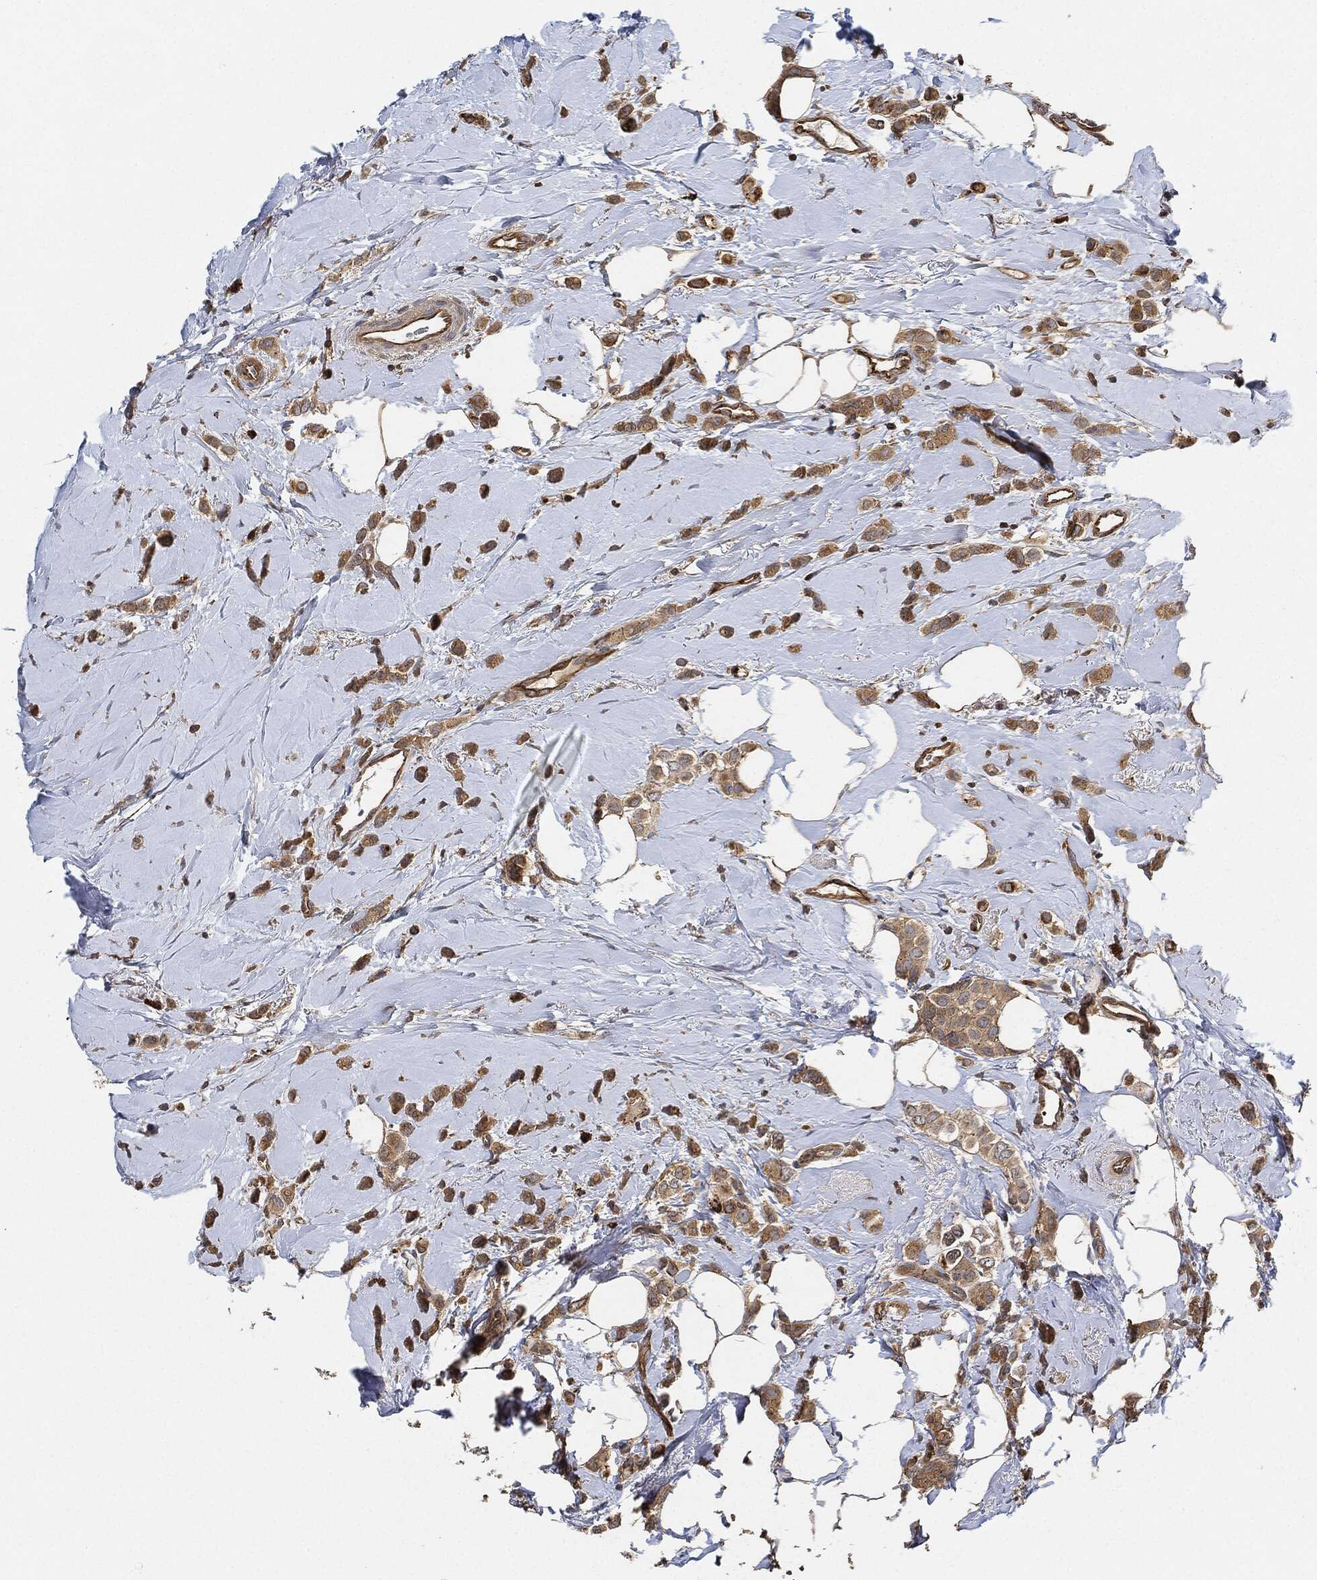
{"staining": {"intensity": "moderate", "quantity": ">75%", "location": "cytoplasmic/membranous"}, "tissue": "breast cancer", "cell_type": "Tumor cells", "image_type": "cancer", "snomed": [{"axis": "morphology", "description": "Lobular carcinoma"}, {"axis": "topography", "description": "Breast"}], "caption": "There is medium levels of moderate cytoplasmic/membranous expression in tumor cells of breast lobular carcinoma, as demonstrated by immunohistochemical staining (brown color).", "gene": "MAP3K3", "patient": {"sex": "female", "age": 66}}